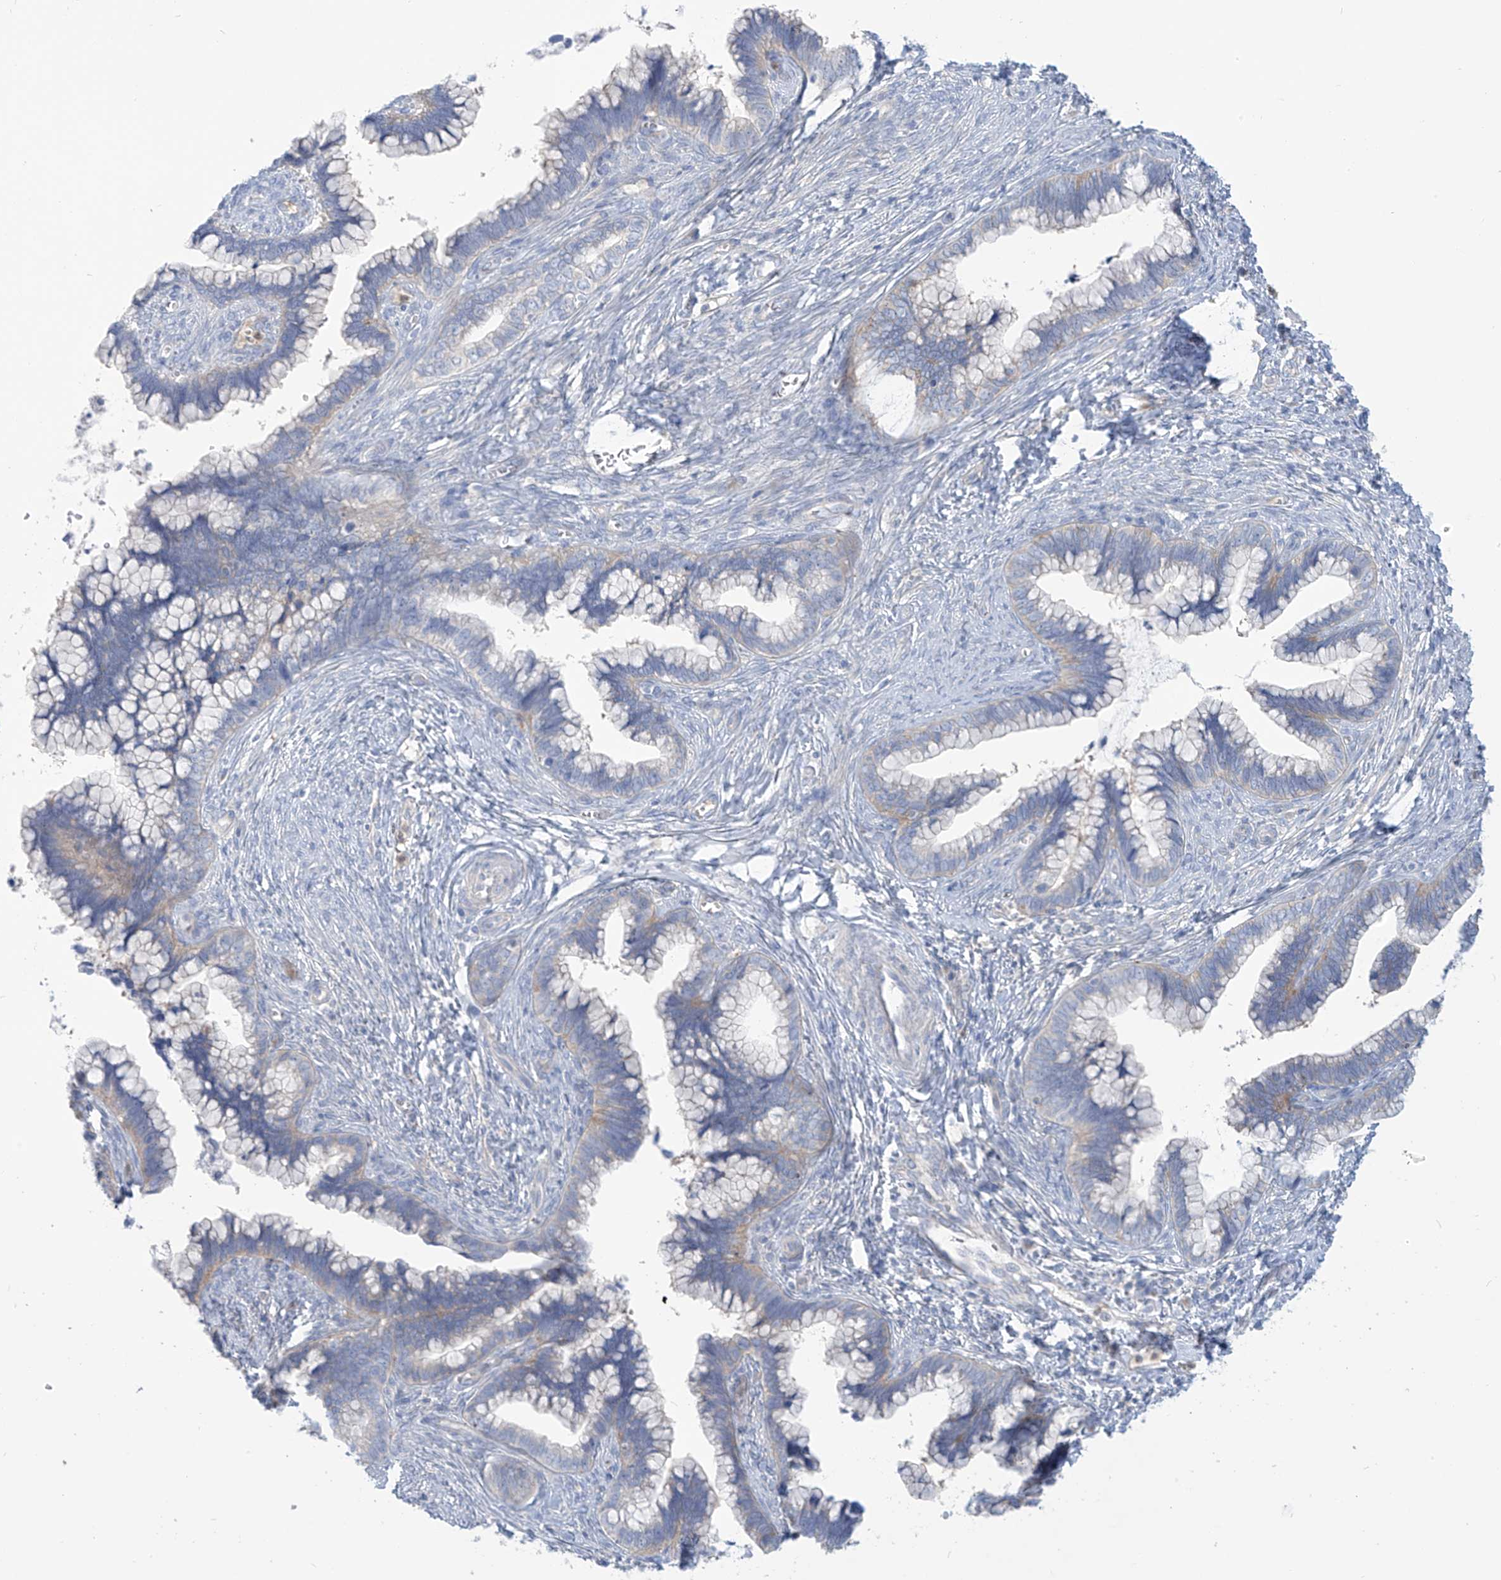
{"staining": {"intensity": "negative", "quantity": "none", "location": "none"}, "tissue": "cervical cancer", "cell_type": "Tumor cells", "image_type": "cancer", "snomed": [{"axis": "morphology", "description": "Adenocarcinoma, NOS"}, {"axis": "topography", "description": "Cervix"}], "caption": "Immunohistochemical staining of cervical adenocarcinoma demonstrates no significant staining in tumor cells.", "gene": "FABP2", "patient": {"sex": "female", "age": 44}}